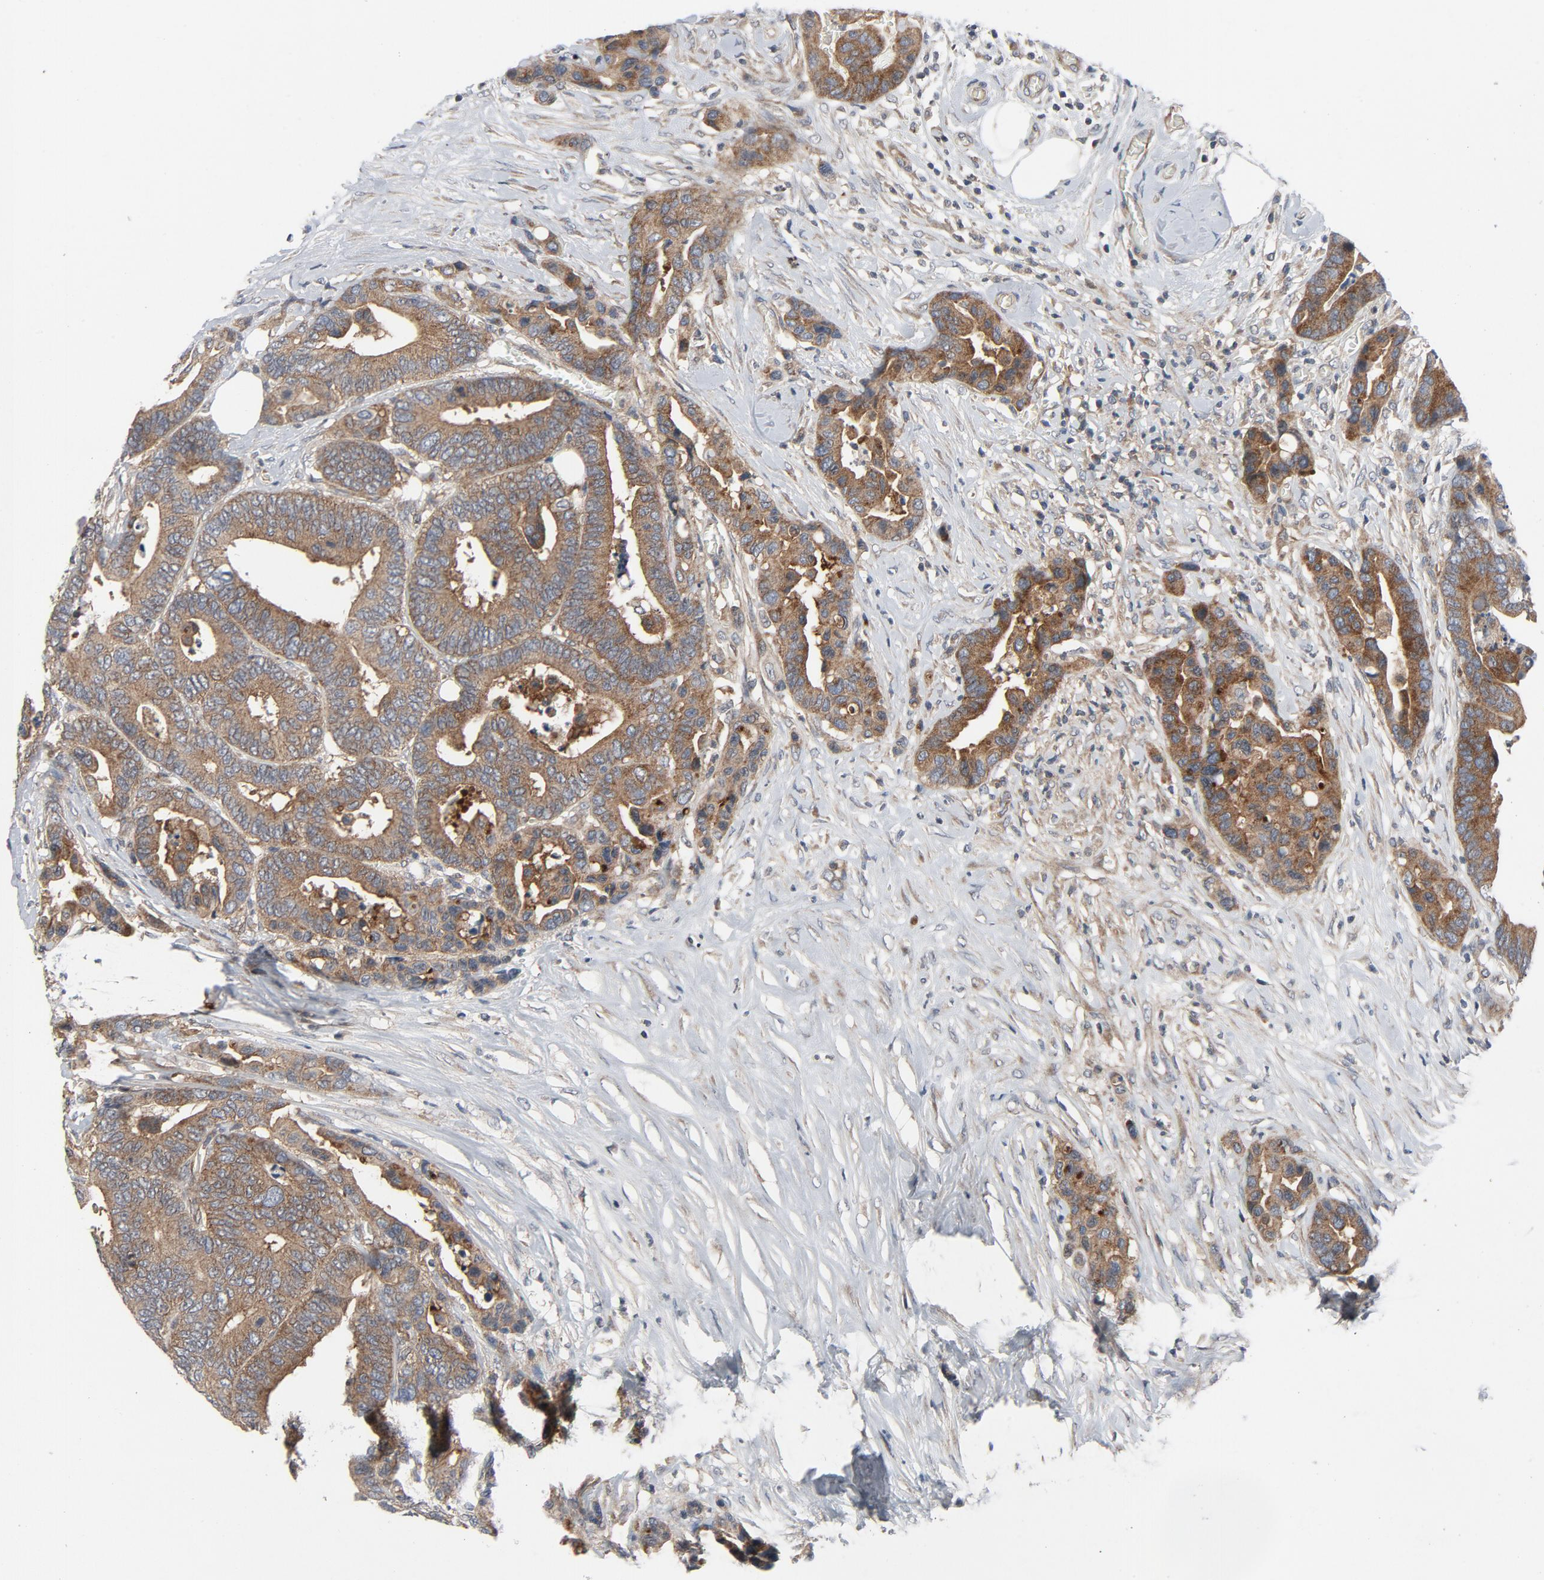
{"staining": {"intensity": "moderate", "quantity": ">75%", "location": "cytoplasmic/membranous"}, "tissue": "colorectal cancer", "cell_type": "Tumor cells", "image_type": "cancer", "snomed": [{"axis": "morphology", "description": "Adenocarcinoma, NOS"}, {"axis": "topography", "description": "Colon"}], "caption": "Immunohistochemical staining of colorectal cancer (adenocarcinoma) shows moderate cytoplasmic/membranous protein expression in approximately >75% of tumor cells.", "gene": "TSG101", "patient": {"sex": "male", "age": 82}}